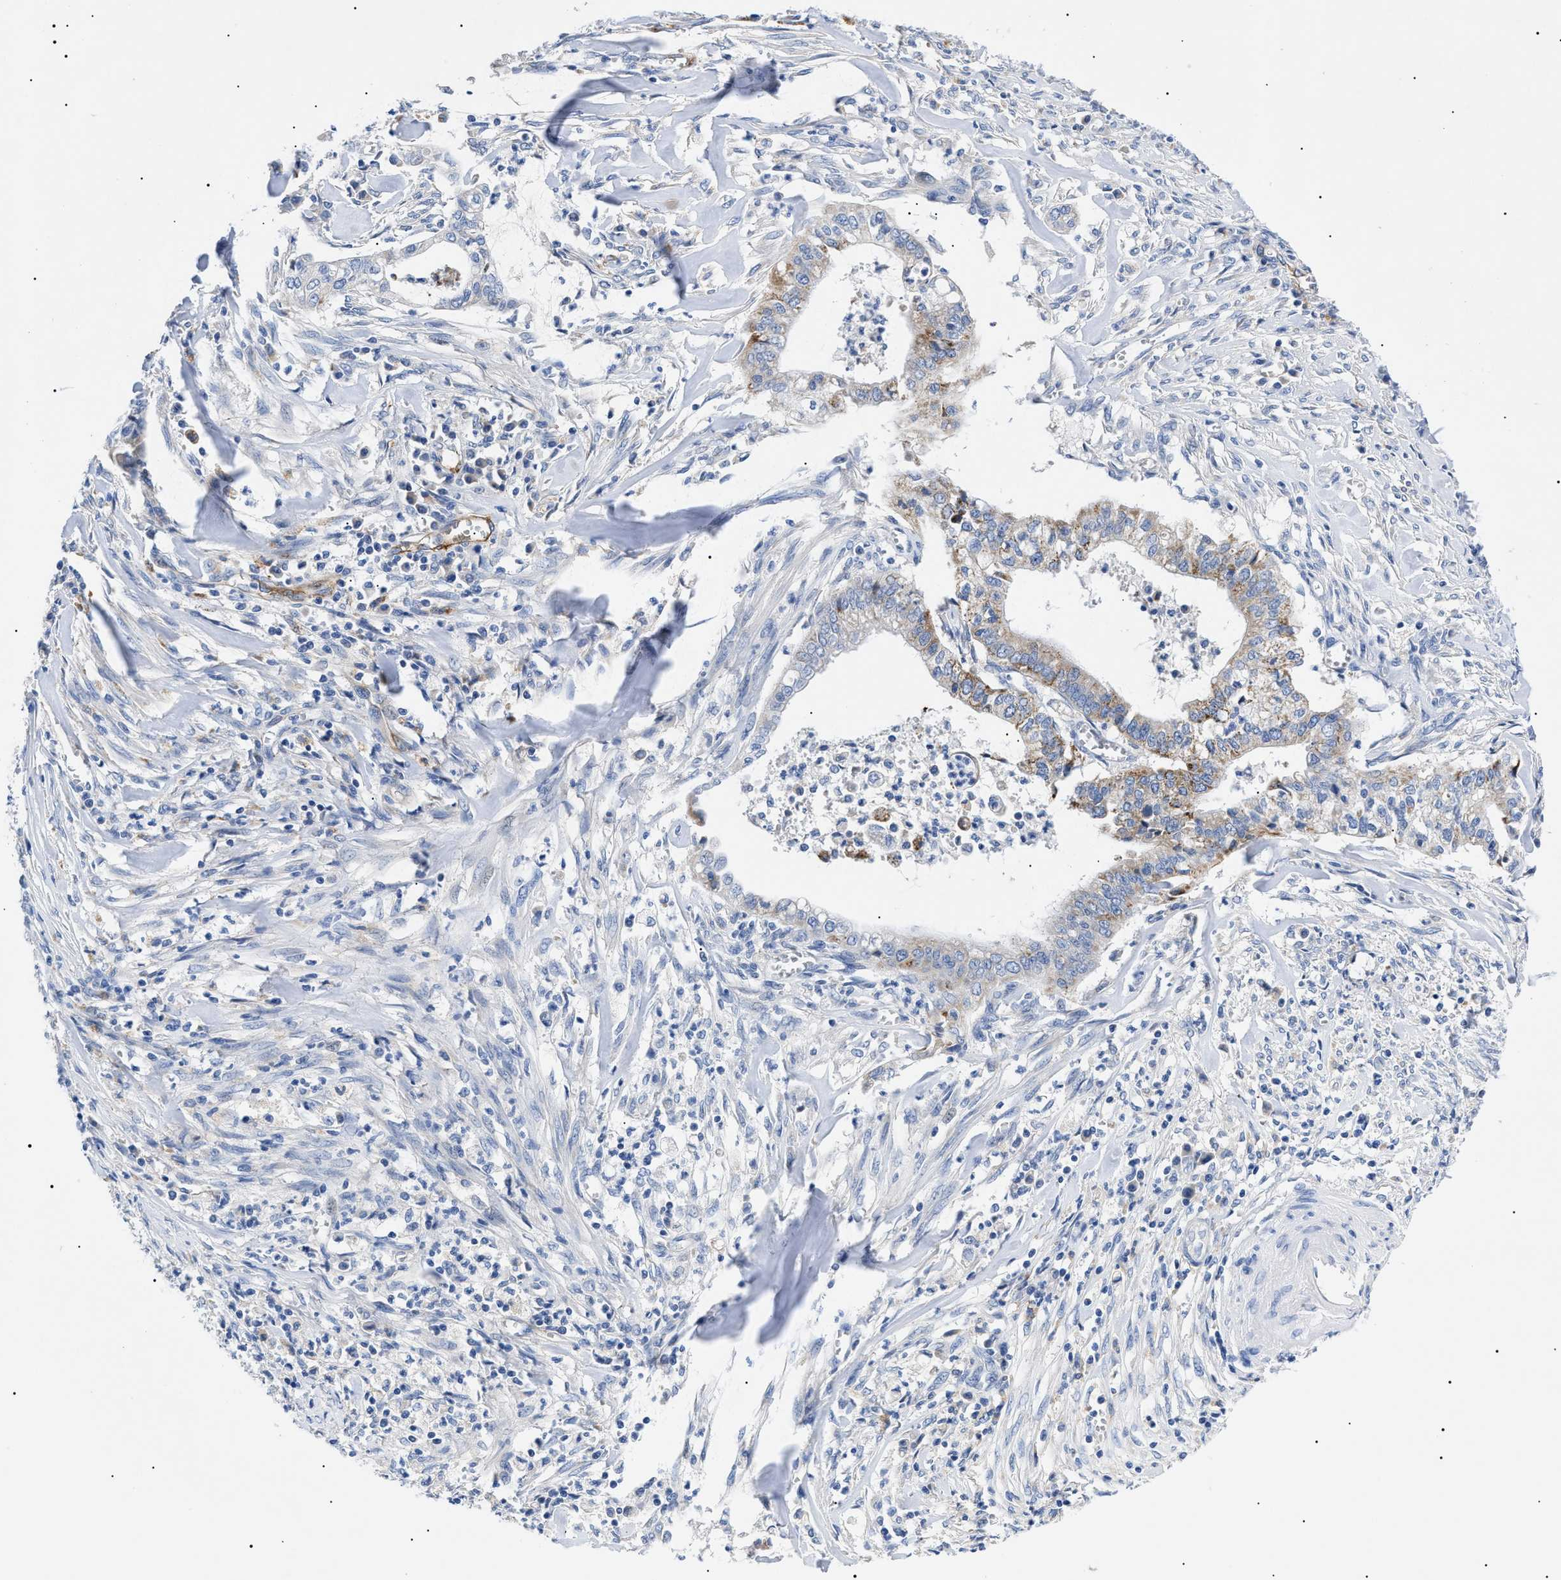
{"staining": {"intensity": "moderate", "quantity": "<25%", "location": "cytoplasmic/membranous"}, "tissue": "cervical cancer", "cell_type": "Tumor cells", "image_type": "cancer", "snomed": [{"axis": "morphology", "description": "Adenocarcinoma, NOS"}, {"axis": "topography", "description": "Cervix"}], "caption": "Protein expression analysis of human adenocarcinoma (cervical) reveals moderate cytoplasmic/membranous staining in approximately <25% of tumor cells. (DAB (3,3'-diaminobenzidine) IHC with brightfield microscopy, high magnification).", "gene": "ACKR1", "patient": {"sex": "female", "age": 44}}